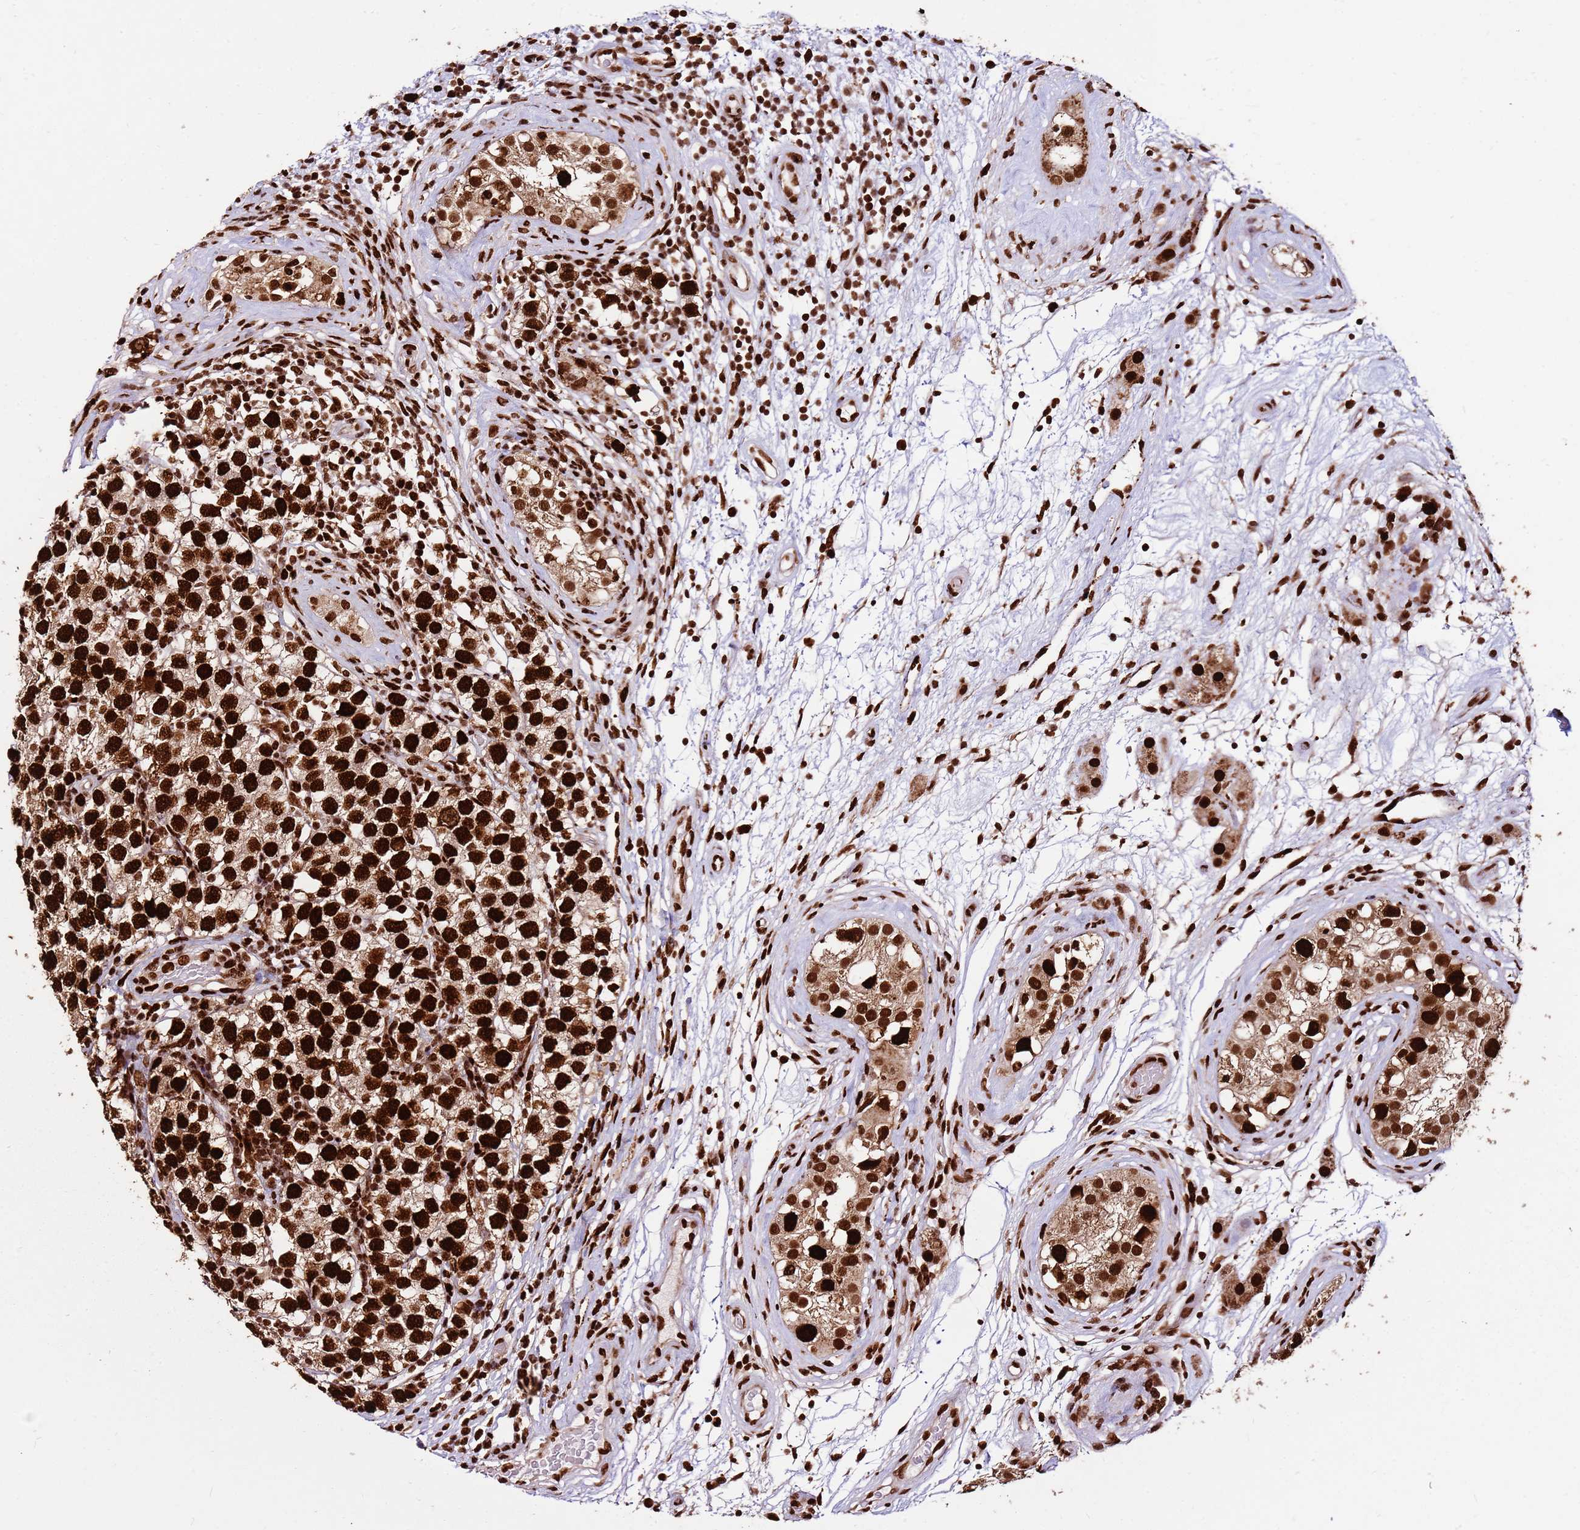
{"staining": {"intensity": "strong", "quantity": ">75%", "location": "nuclear"}, "tissue": "testis cancer", "cell_type": "Tumor cells", "image_type": "cancer", "snomed": [{"axis": "morphology", "description": "Seminoma, NOS"}, {"axis": "topography", "description": "Testis"}], "caption": "A high amount of strong nuclear expression is present in about >75% of tumor cells in testis cancer (seminoma) tissue. (brown staining indicates protein expression, while blue staining denotes nuclei).", "gene": "HNRNPAB", "patient": {"sex": "male", "age": 34}}